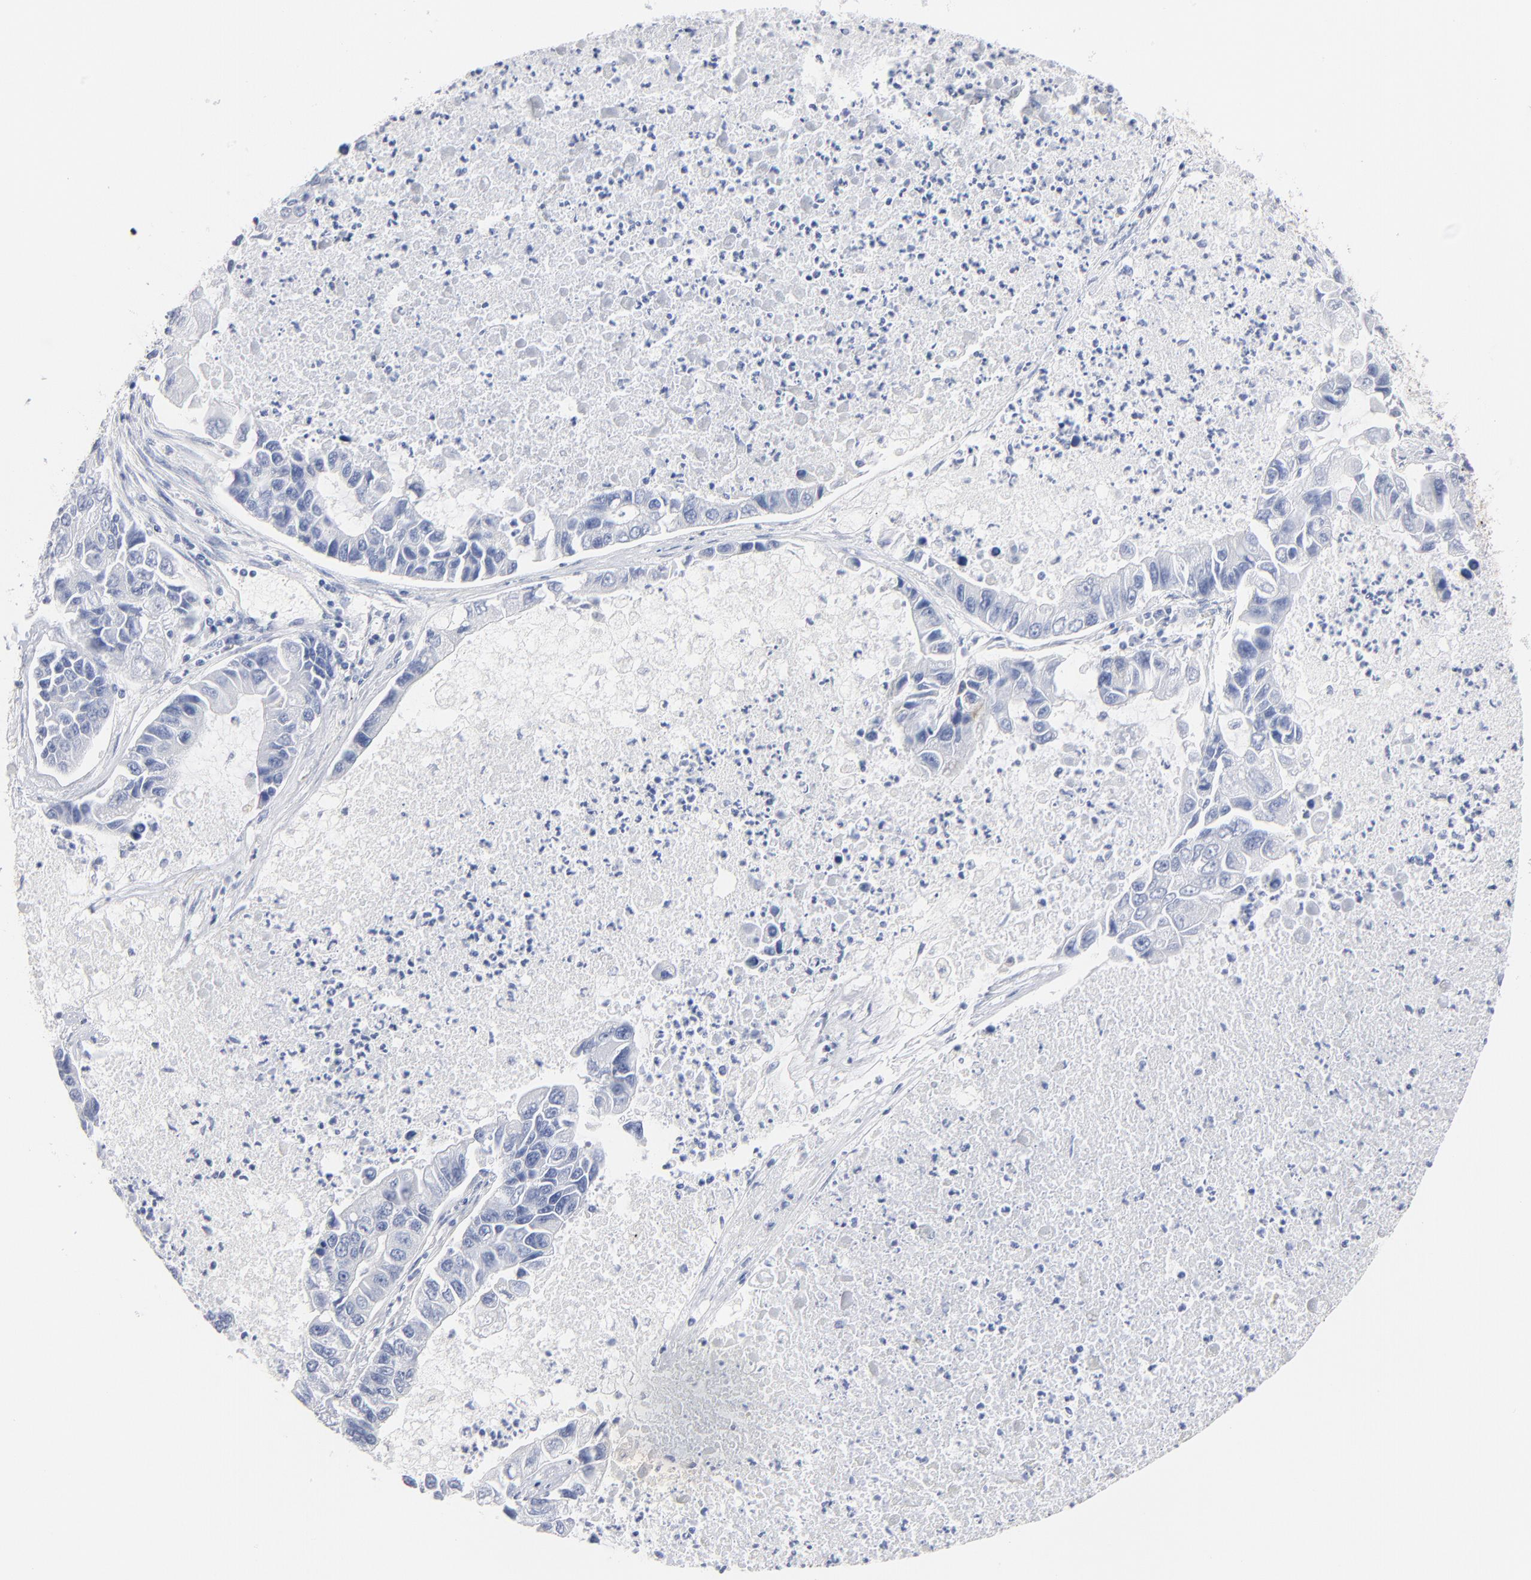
{"staining": {"intensity": "negative", "quantity": "none", "location": "none"}, "tissue": "lung cancer", "cell_type": "Tumor cells", "image_type": "cancer", "snomed": [{"axis": "morphology", "description": "Adenocarcinoma, NOS"}, {"axis": "topography", "description": "Lung"}], "caption": "Immunohistochemical staining of adenocarcinoma (lung) demonstrates no significant positivity in tumor cells.", "gene": "IFIT2", "patient": {"sex": "female", "age": 51}}